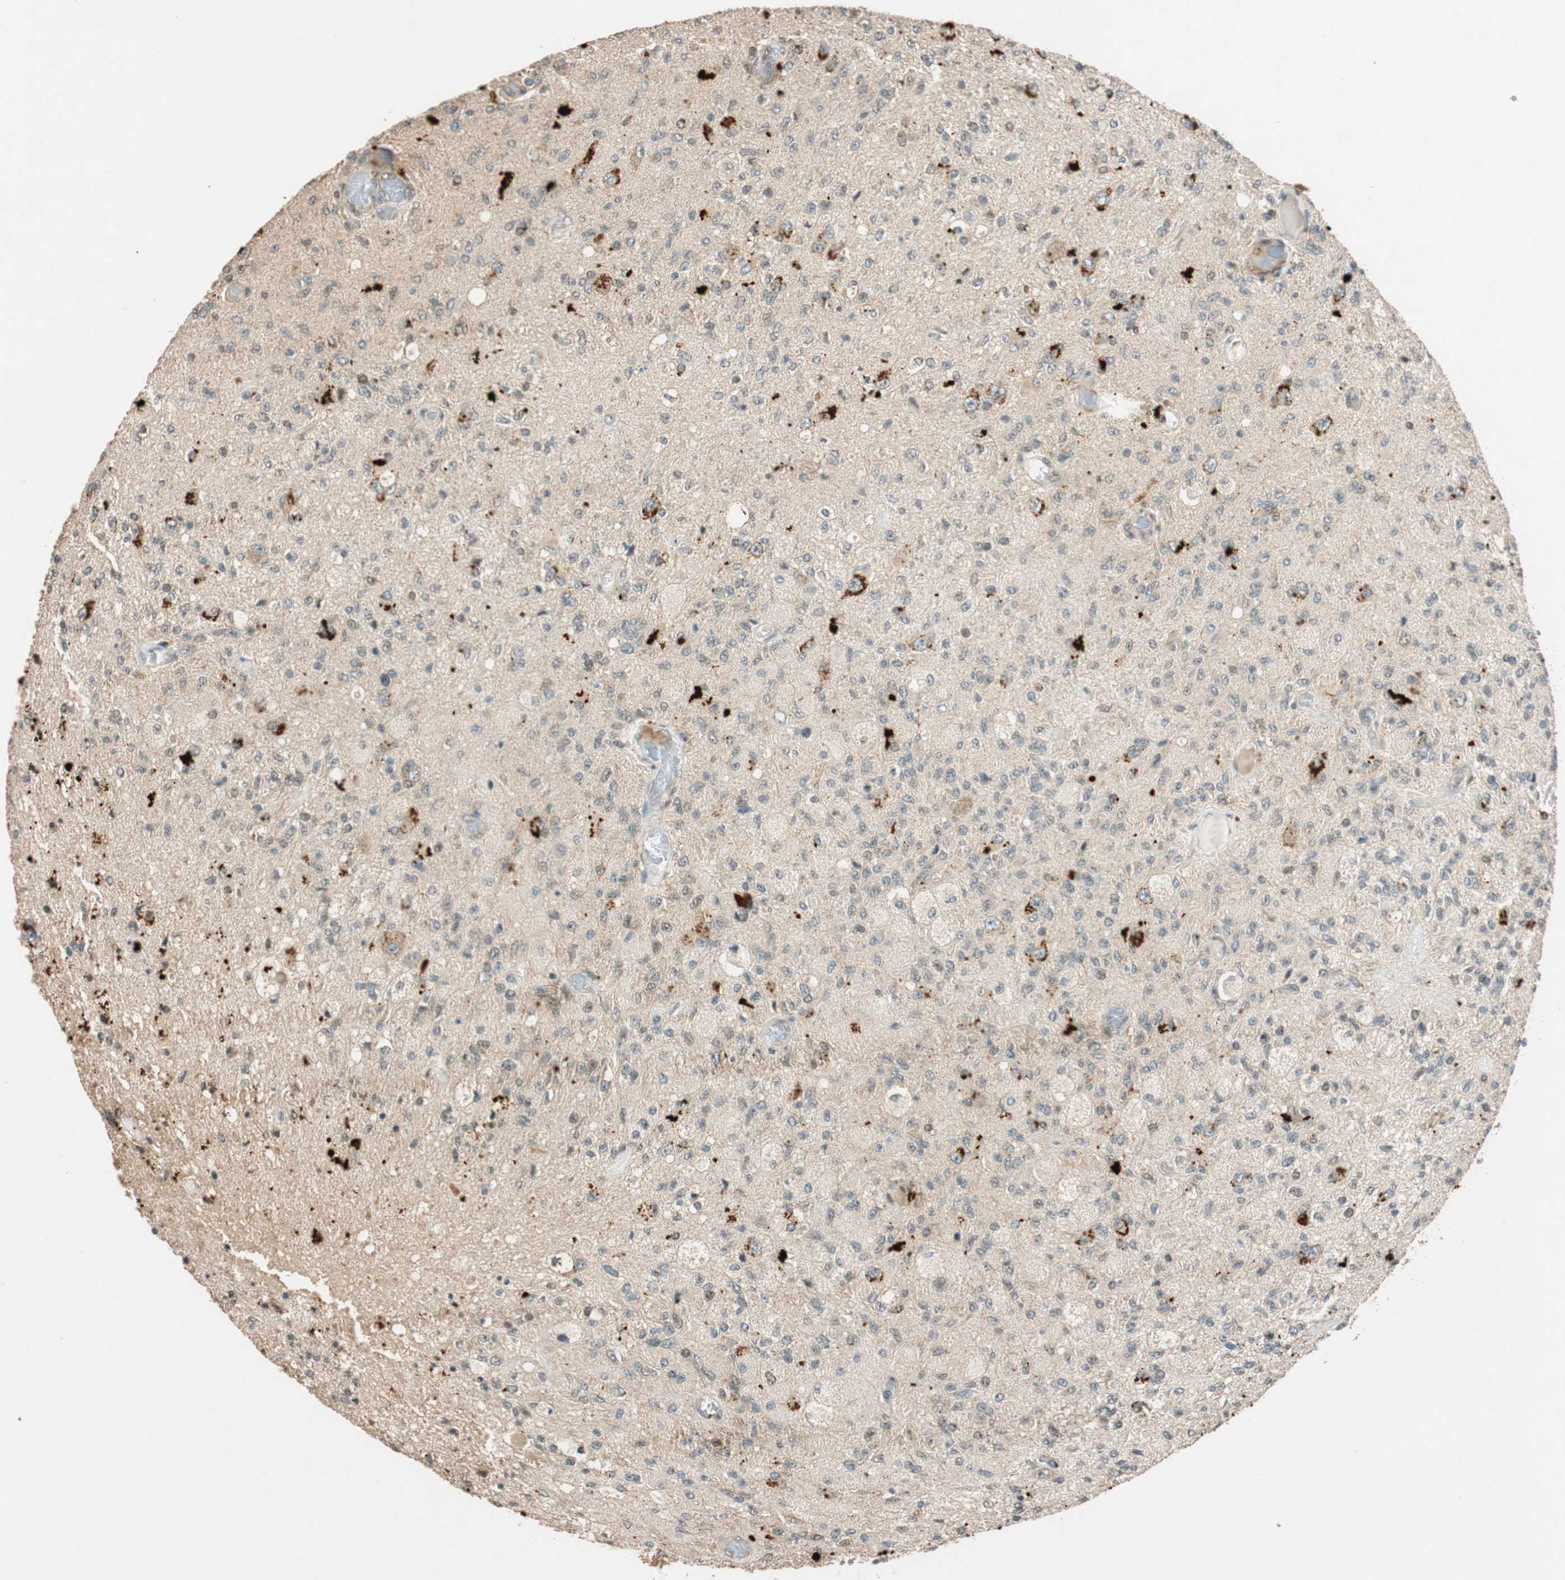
{"staining": {"intensity": "weak", "quantity": "<25%", "location": "cytoplasmic/membranous"}, "tissue": "glioma", "cell_type": "Tumor cells", "image_type": "cancer", "snomed": [{"axis": "morphology", "description": "Normal tissue, NOS"}, {"axis": "morphology", "description": "Glioma, malignant, High grade"}, {"axis": "topography", "description": "Cerebral cortex"}], "caption": "Immunohistochemistry image of neoplastic tissue: human malignant high-grade glioma stained with DAB (3,3'-diaminobenzidine) shows no significant protein positivity in tumor cells.", "gene": "GLB1", "patient": {"sex": "male", "age": 77}}